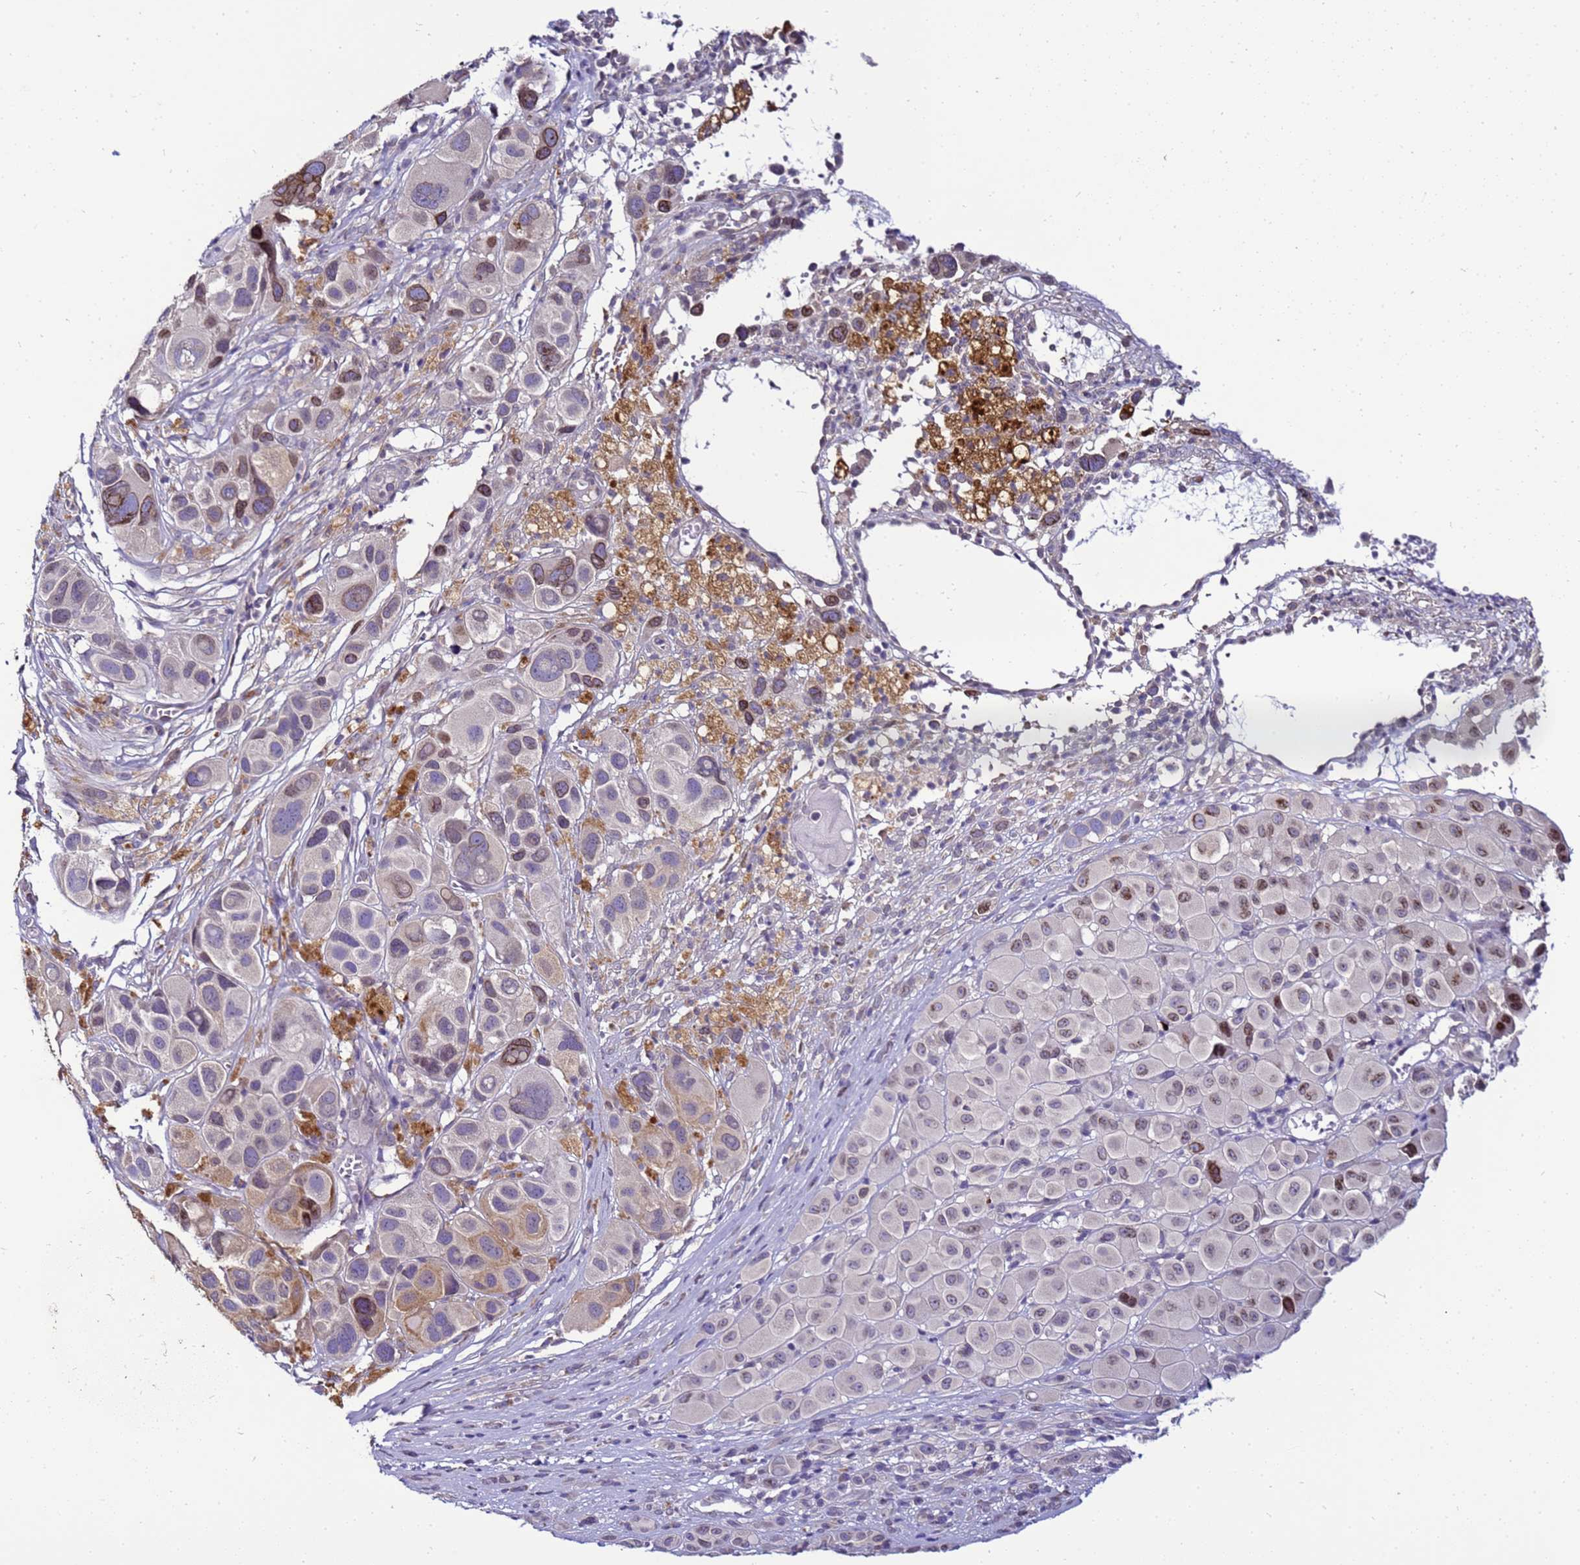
{"staining": {"intensity": "moderate", "quantity": "25%-75%", "location": "cytoplasmic/membranous,nuclear"}, "tissue": "melanoma", "cell_type": "Tumor cells", "image_type": "cancer", "snomed": [{"axis": "morphology", "description": "Malignant melanoma, NOS"}, {"axis": "topography", "description": "Skin of trunk"}], "caption": "Immunohistochemical staining of malignant melanoma displays medium levels of moderate cytoplasmic/membranous and nuclear protein expression in about 25%-75% of tumor cells.", "gene": "FAM166B", "patient": {"sex": "male", "age": 71}}